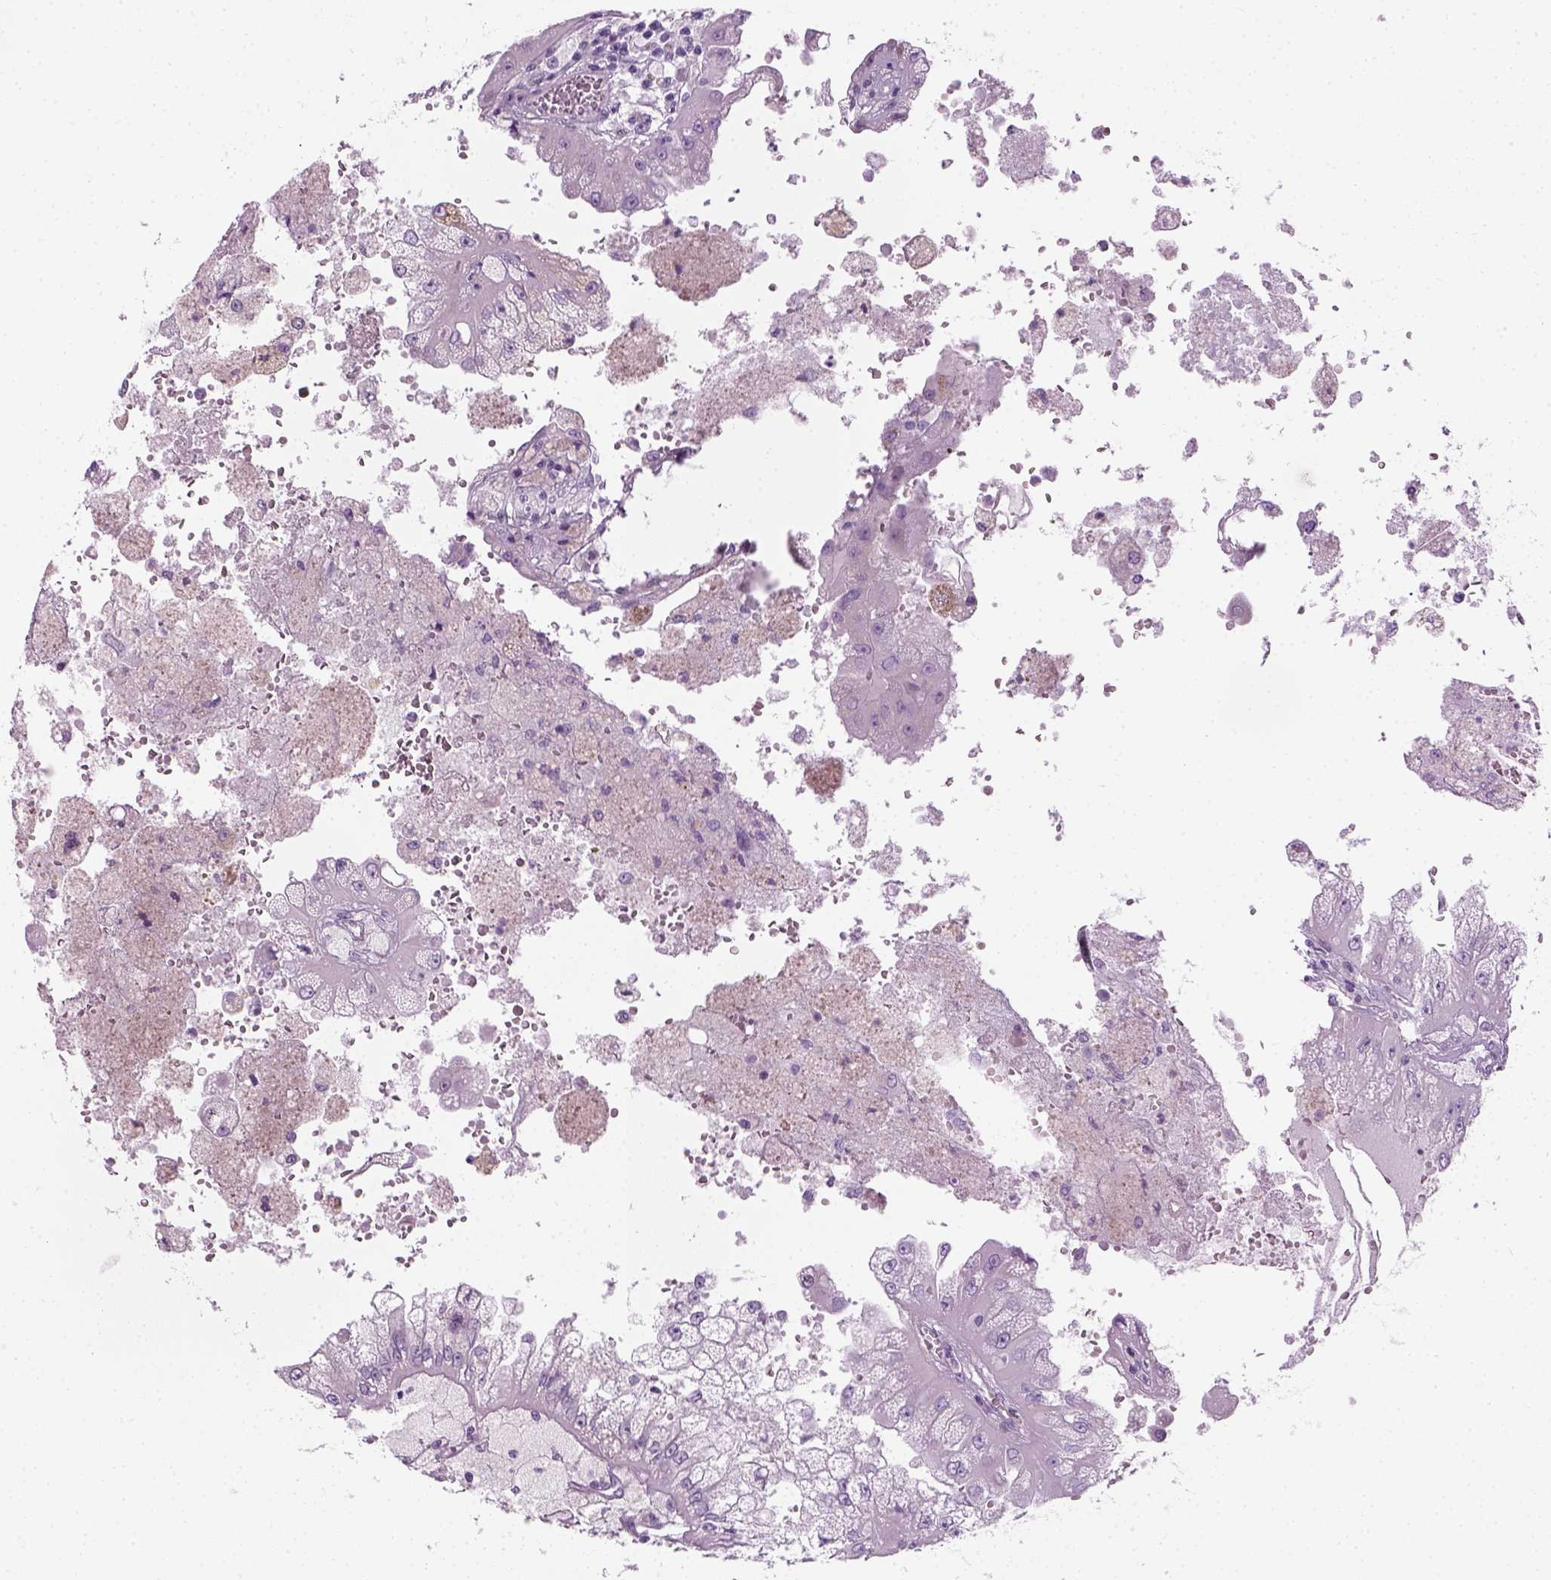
{"staining": {"intensity": "negative", "quantity": "none", "location": "none"}, "tissue": "renal cancer", "cell_type": "Tumor cells", "image_type": "cancer", "snomed": [{"axis": "morphology", "description": "Adenocarcinoma, NOS"}, {"axis": "topography", "description": "Kidney"}], "caption": "Human renal cancer stained for a protein using immunohistochemistry (IHC) displays no expression in tumor cells.", "gene": "CIBAR2", "patient": {"sex": "male", "age": 58}}